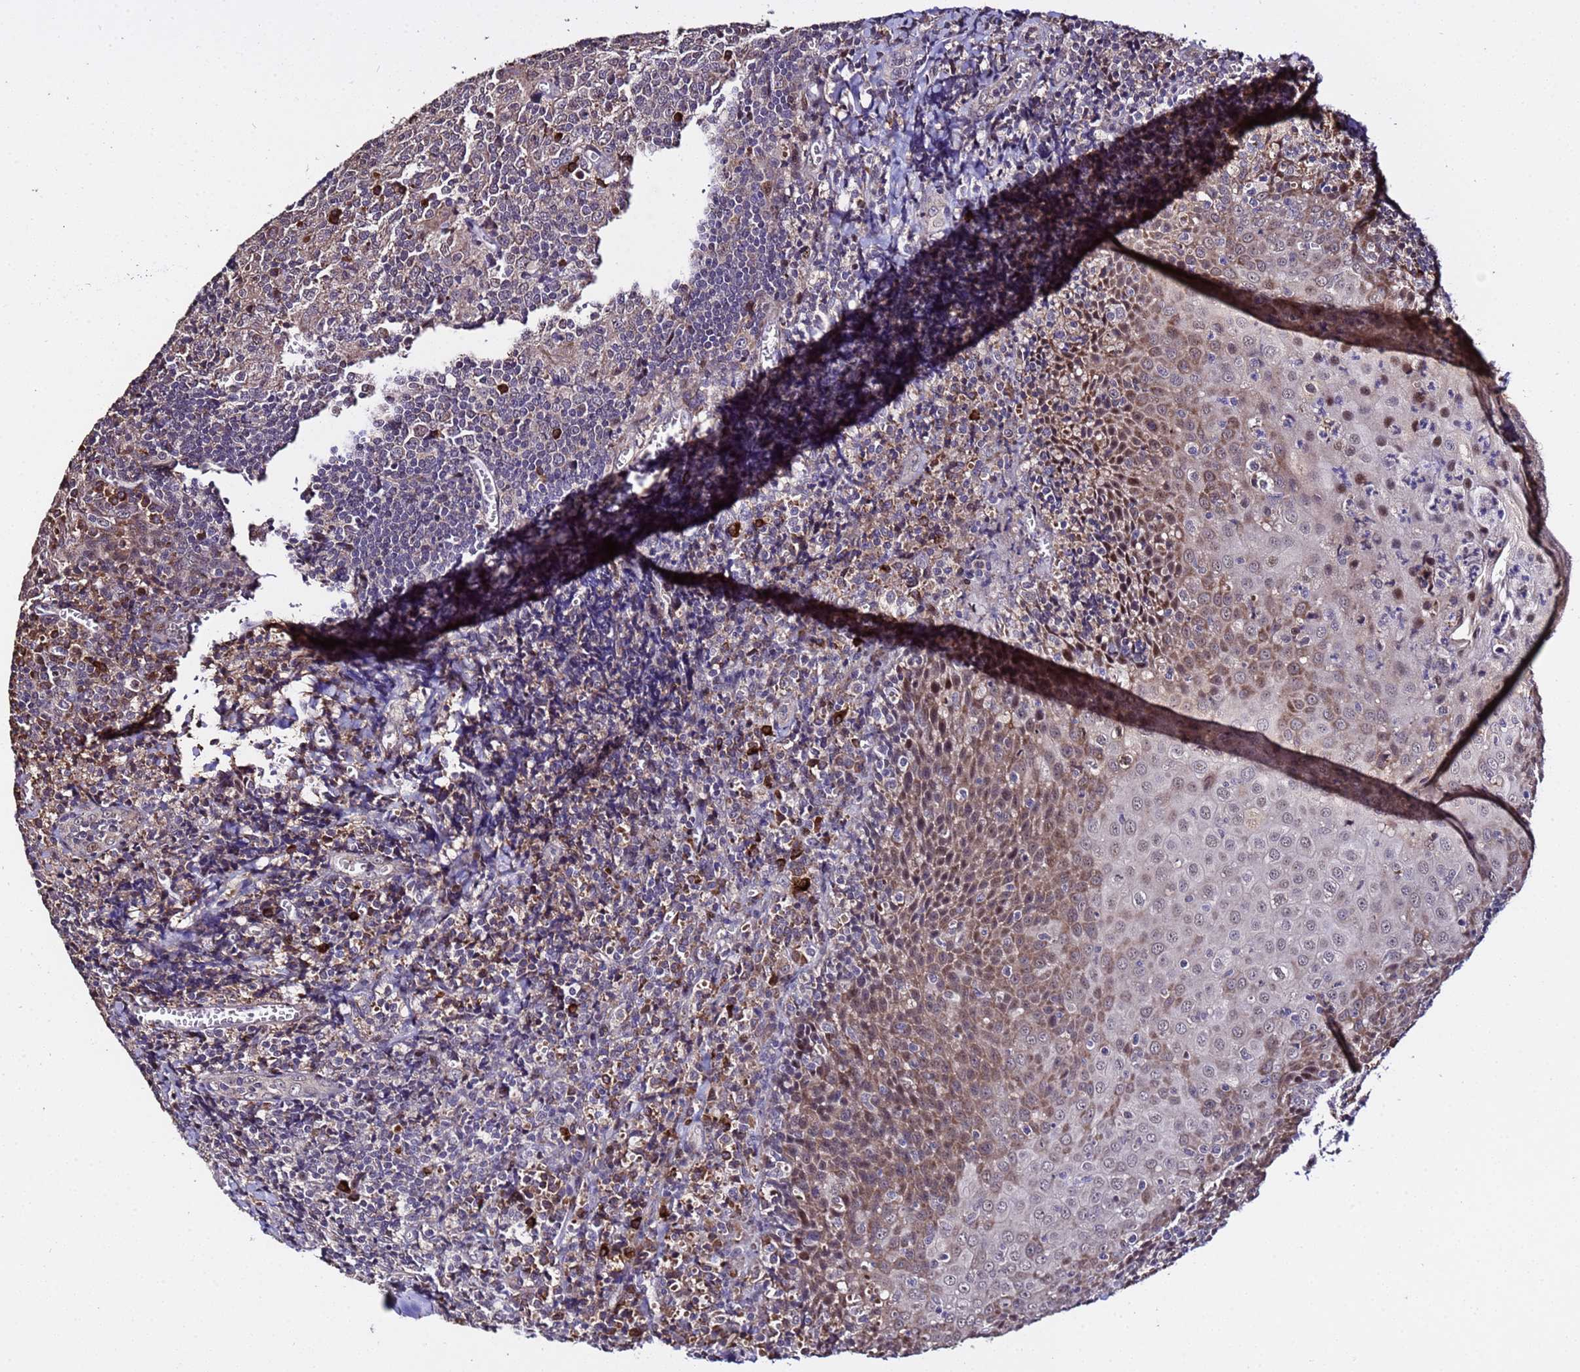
{"staining": {"intensity": "negative", "quantity": "none", "location": "none"}, "tissue": "tonsil", "cell_type": "Germinal center cells", "image_type": "normal", "snomed": [{"axis": "morphology", "description": "Normal tissue, NOS"}, {"axis": "topography", "description": "Tonsil"}], "caption": "Germinal center cells show no significant protein expression in normal tonsil. Nuclei are stained in blue.", "gene": "WNK4", "patient": {"sex": "male", "age": 27}}